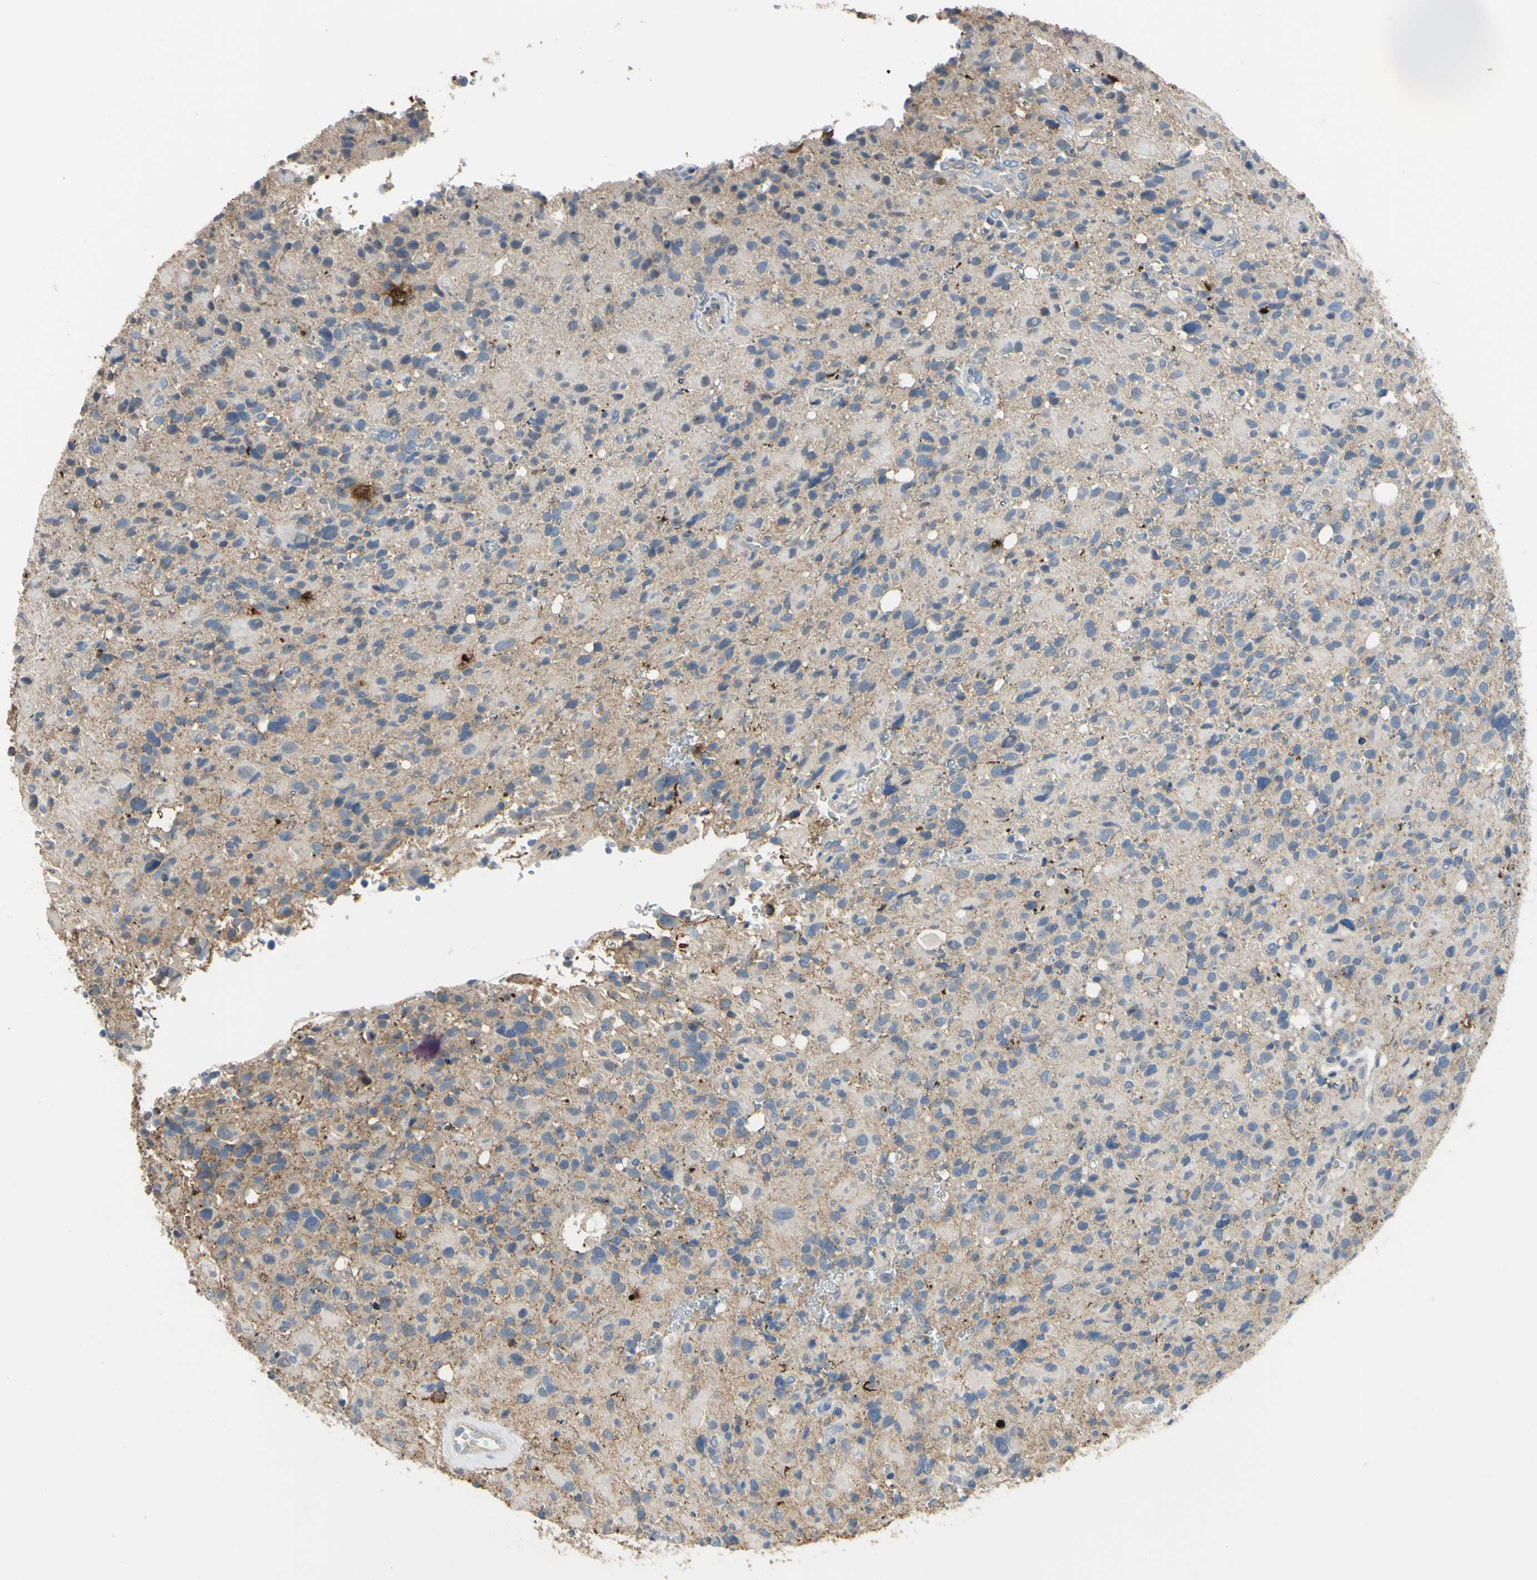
{"staining": {"intensity": "negative", "quantity": "none", "location": "none"}, "tissue": "glioma", "cell_type": "Tumor cells", "image_type": "cancer", "snomed": [{"axis": "morphology", "description": "Glioma, malignant, High grade"}, {"axis": "topography", "description": "Brain"}], "caption": "Immunohistochemistry of human glioma demonstrates no staining in tumor cells.", "gene": "LHX9", "patient": {"sex": "male", "age": 48}}